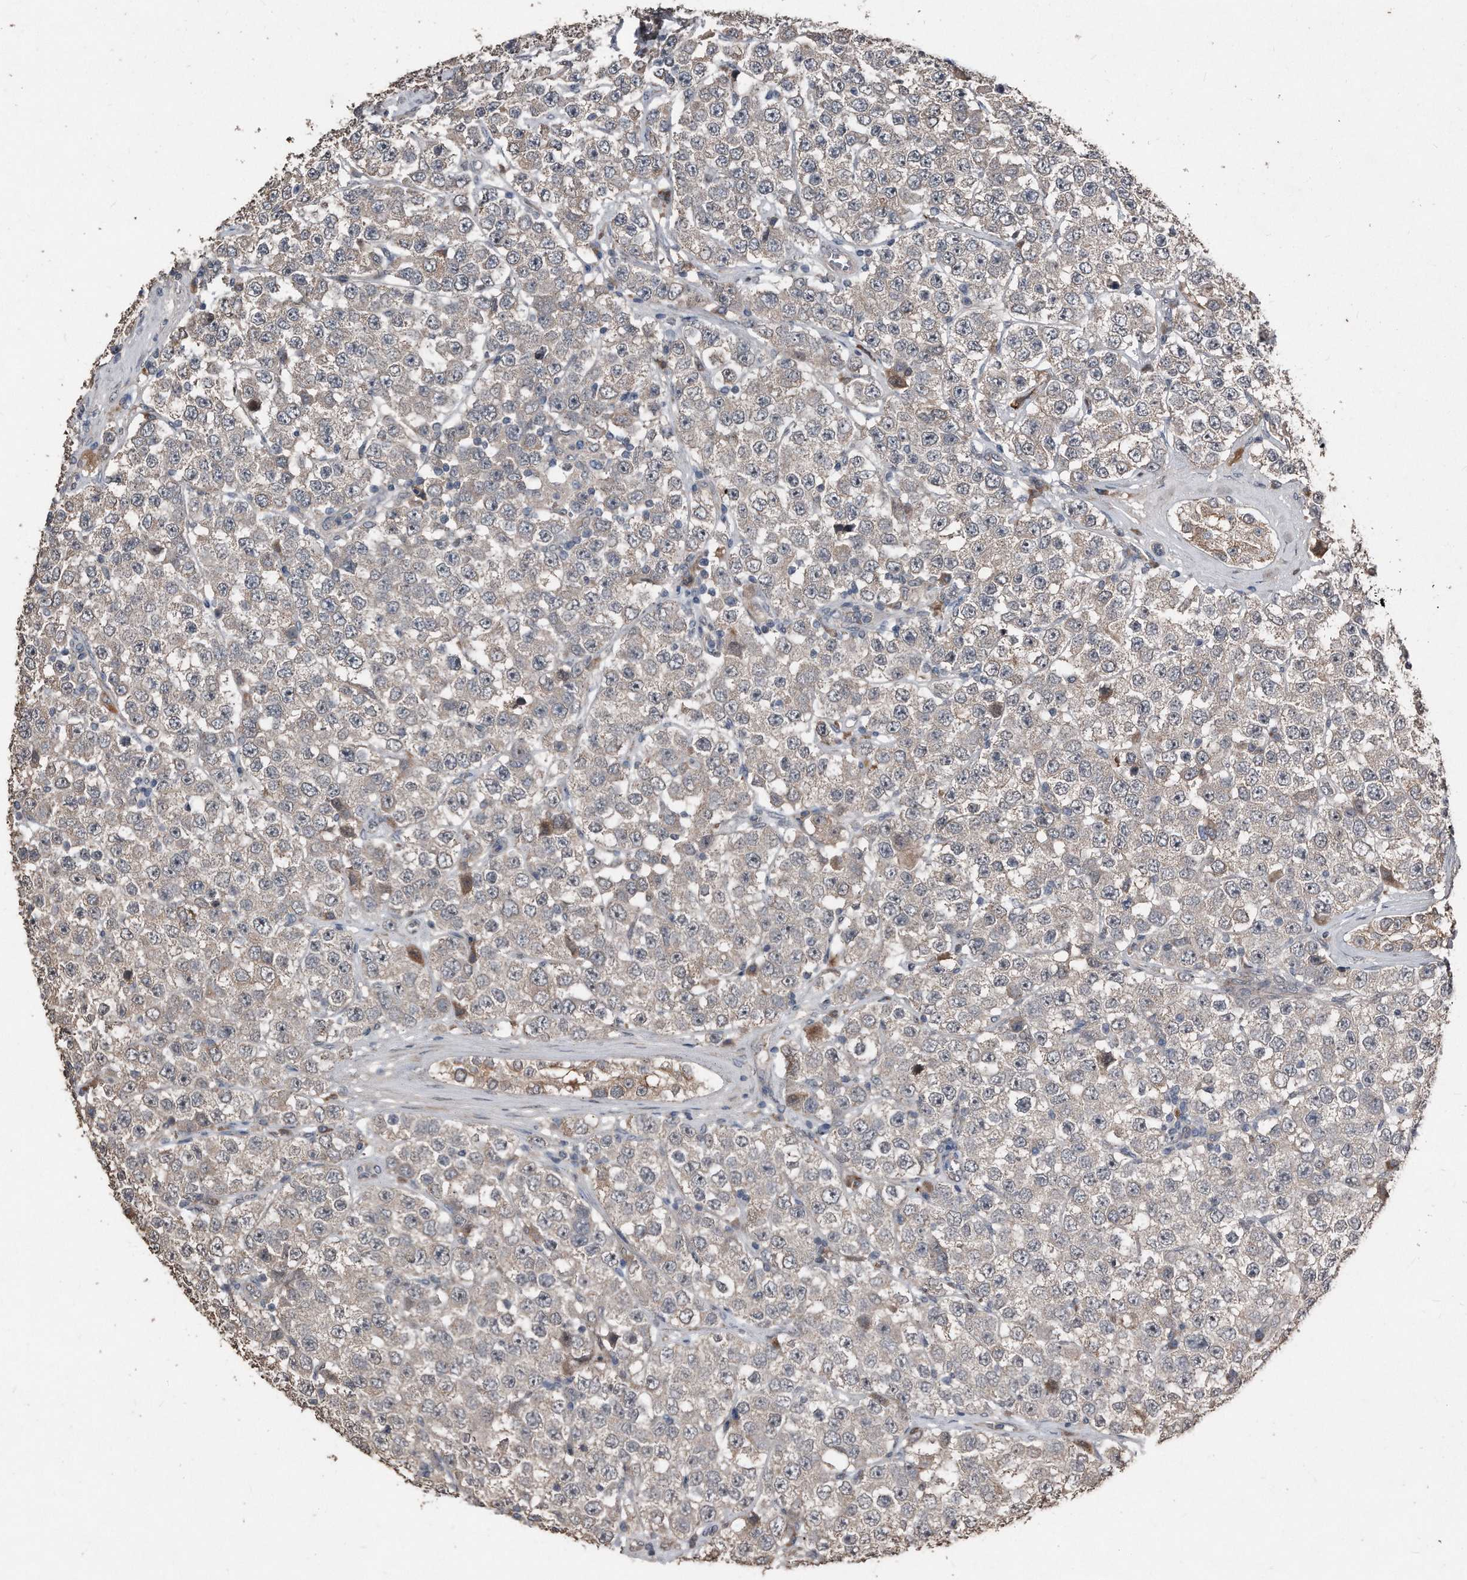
{"staining": {"intensity": "negative", "quantity": "none", "location": "none"}, "tissue": "testis cancer", "cell_type": "Tumor cells", "image_type": "cancer", "snomed": [{"axis": "morphology", "description": "Seminoma, NOS"}, {"axis": "topography", "description": "Testis"}], "caption": "Image shows no protein positivity in tumor cells of seminoma (testis) tissue. (DAB (3,3'-diaminobenzidine) immunohistochemistry with hematoxylin counter stain).", "gene": "ANKRD10", "patient": {"sex": "male", "age": 28}}